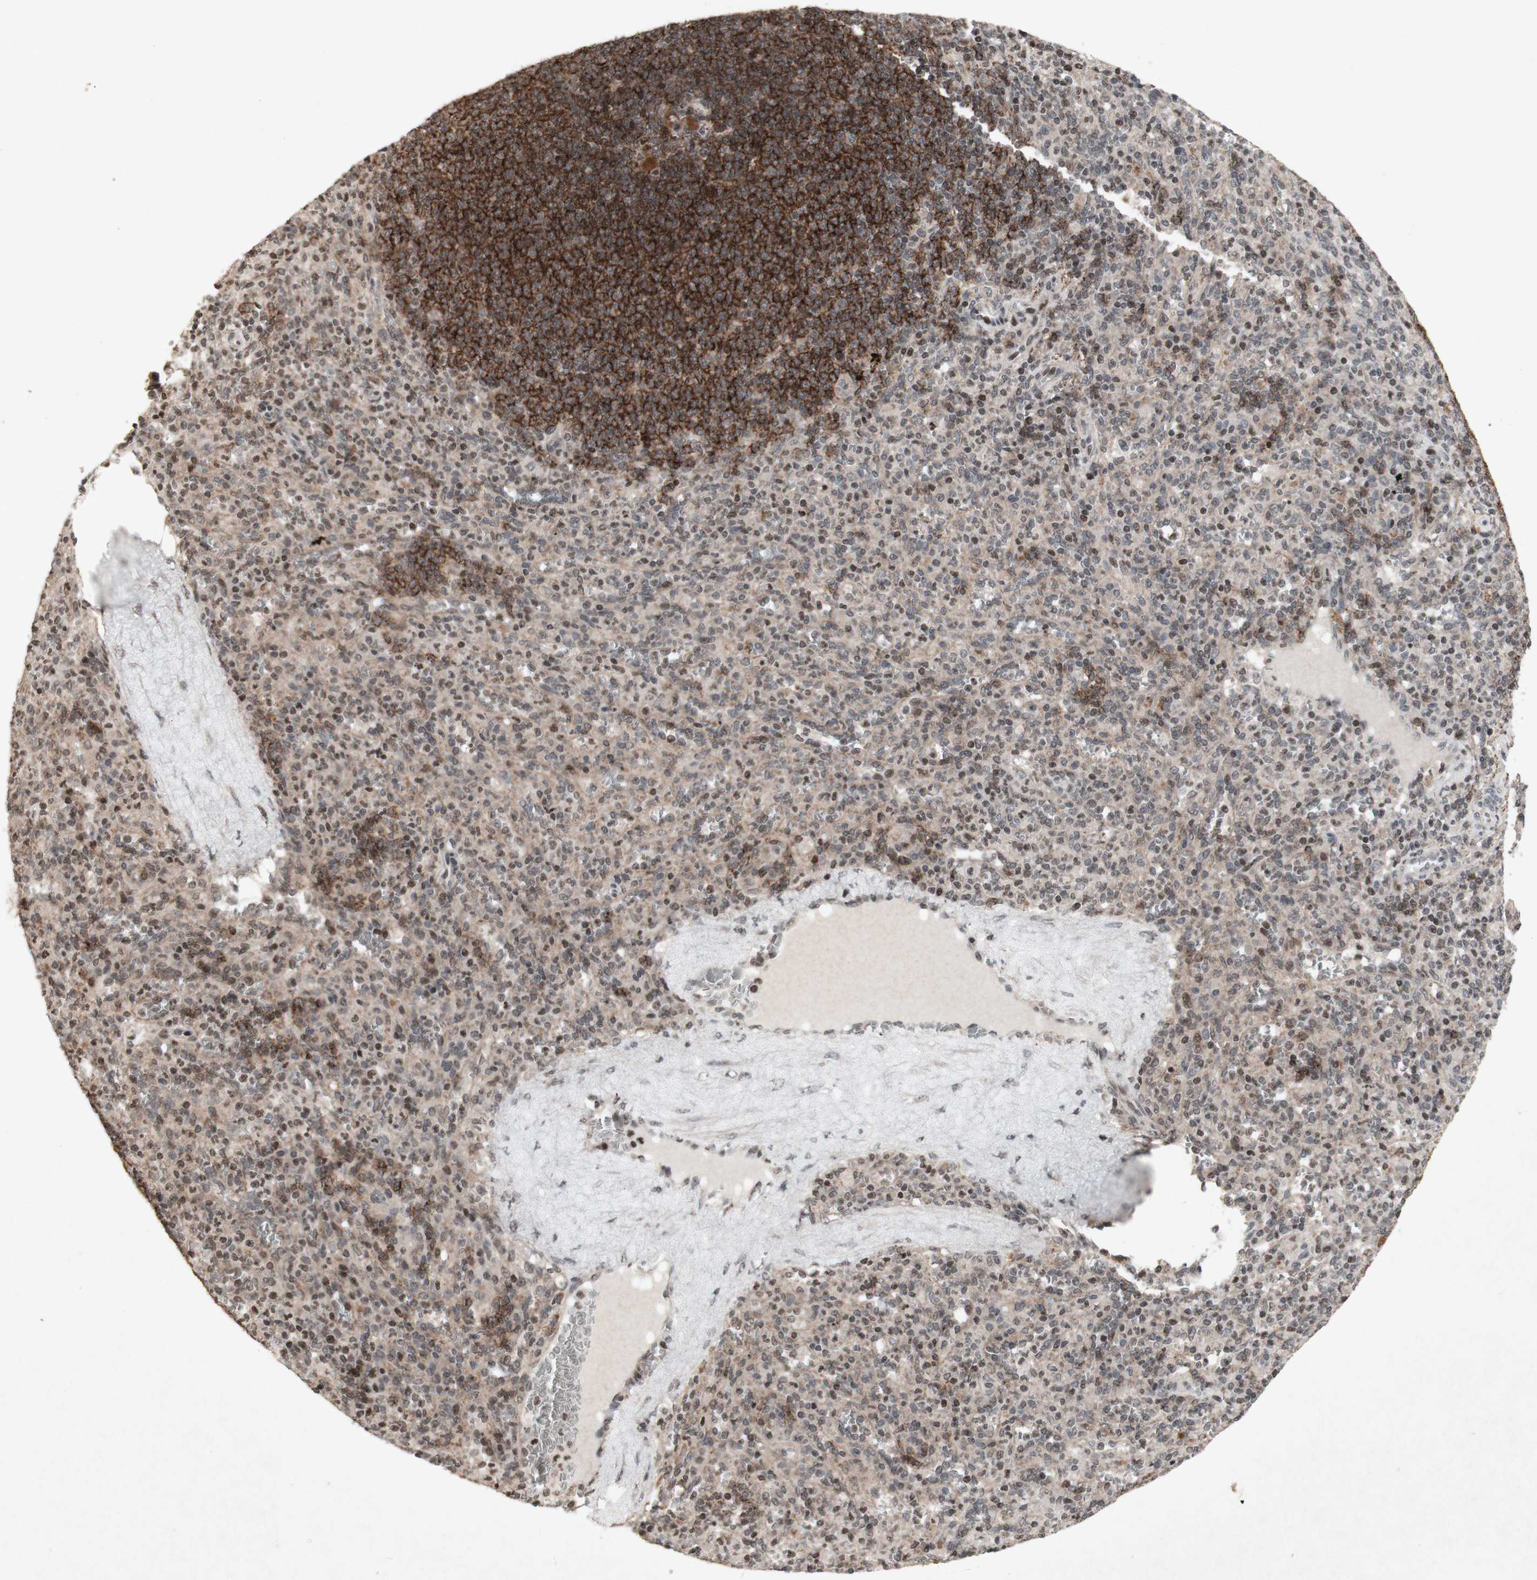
{"staining": {"intensity": "weak", "quantity": ">75%", "location": "cytoplasmic/membranous,nuclear"}, "tissue": "spleen", "cell_type": "Cells in red pulp", "image_type": "normal", "snomed": [{"axis": "morphology", "description": "Normal tissue, NOS"}, {"axis": "topography", "description": "Spleen"}], "caption": "High-magnification brightfield microscopy of benign spleen stained with DAB (brown) and counterstained with hematoxylin (blue). cells in red pulp exhibit weak cytoplasmic/membranous,nuclear staining is present in about>75% of cells. The staining was performed using DAB, with brown indicating positive protein expression. Nuclei are stained blue with hematoxylin.", "gene": "PLXNA1", "patient": {"sex": "male", "age": 36}}